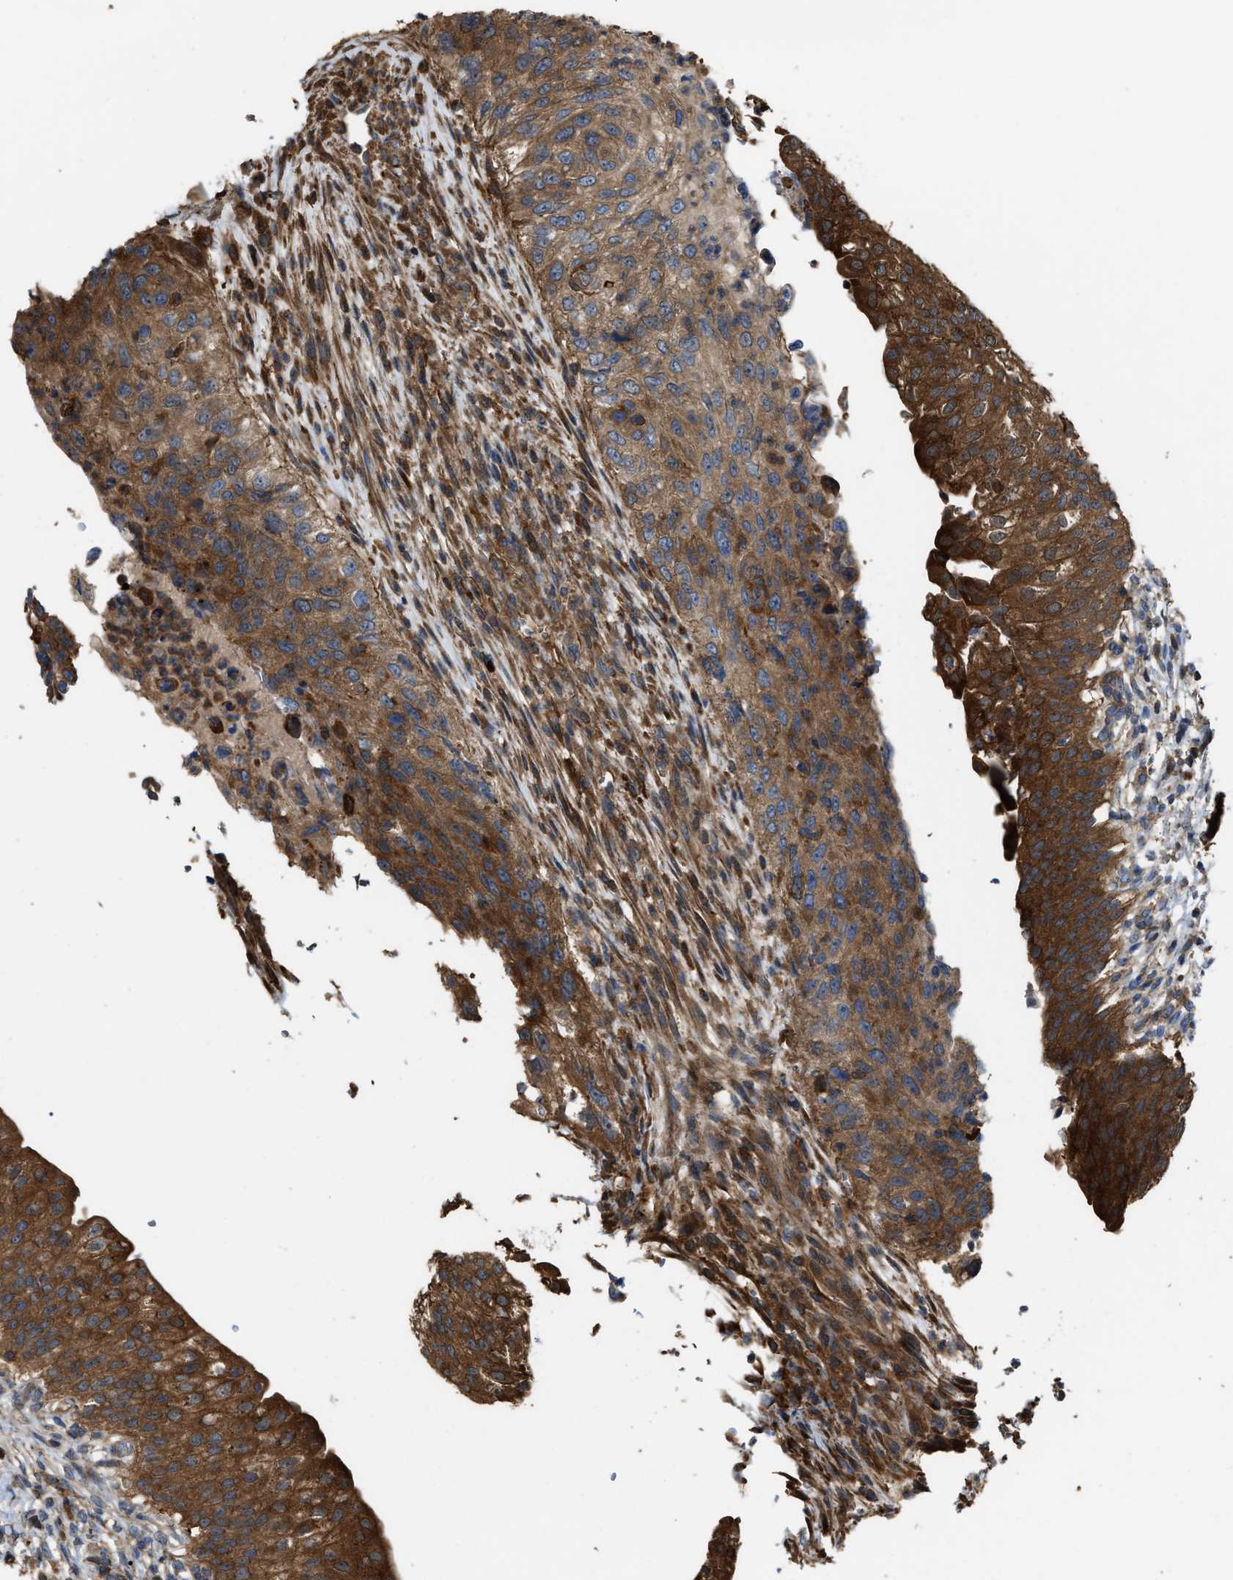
{"staining": {"intensity": "strong", "quantity": ">75%", "location": "cytoplasmic/membranous"}, "tissue": "urinary bladder", "cell_type": "Urothelial cells", "image_type": "normal", "snomed": [{"axis": "morphology", "description": "Normal tissue, NOS"}, {"axis": "topography", "description": "Urinary bladder"}], "caption": "Urinary bladder stained with IHC shows strong cytoplasmic/membranous positivity in about >75% of urothelial cells.", "gene": "ATIC", "patient": {"sex": "female", "age": 60}}